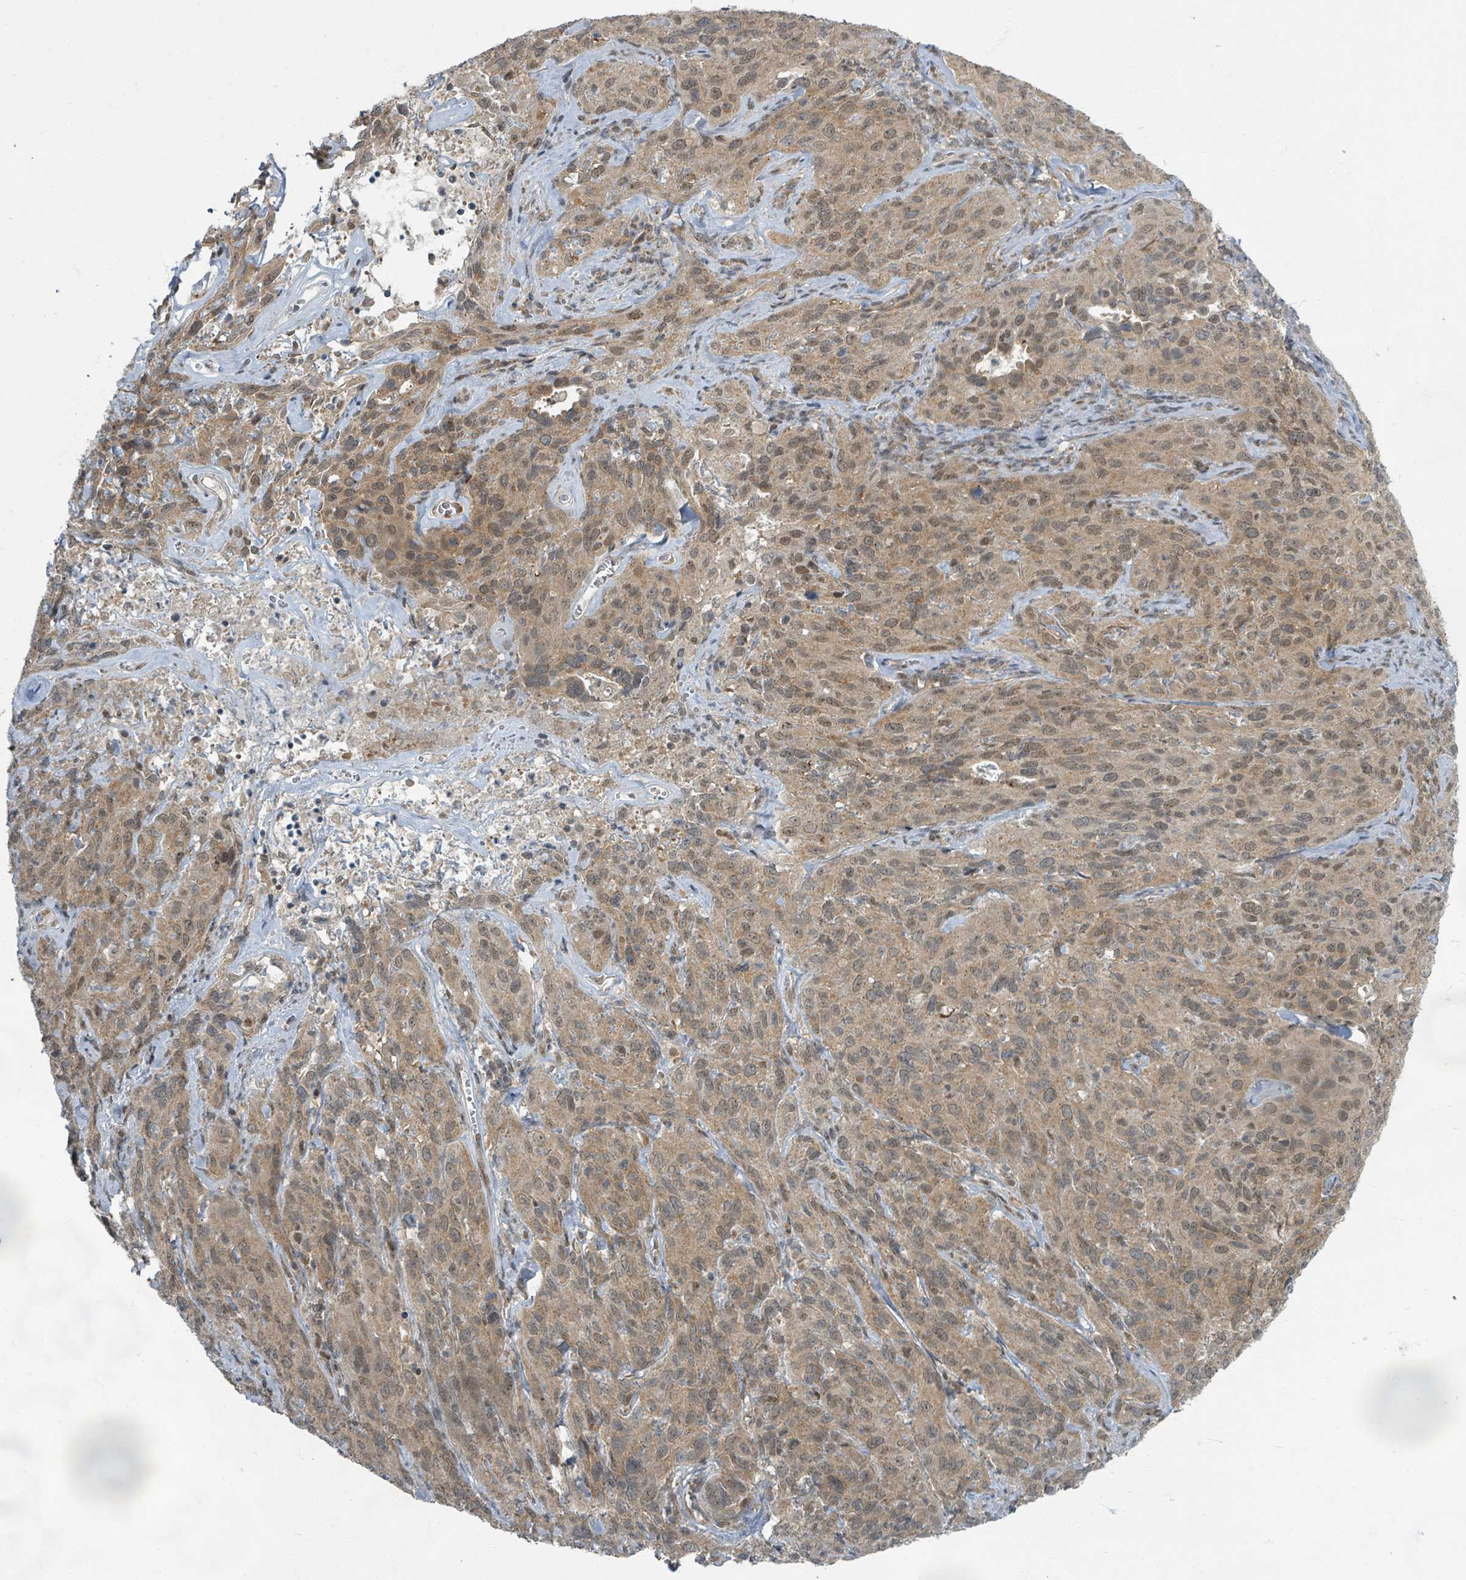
{"staining": {"intensity": "moderate", "quantity": ">75%", "location": "cytoplasmic/membranous"}, "tissue": "cervical cancer", "cell_type": "Tumor cells", "image_type": "cancer", "snomed": [{"axis": "morphology", "description": "Squamous cell carcinoma, NOS"}, {"axis": "topography", "description": "Cervix"}], "caption": "Immunohistochemistry (IHC) histopathology image of neoplastic tissue: human cervical squamous cell carcinoma stained using IHC exhibits medium levels of moderate protein expression localized specifically in the cytoplasmic/membranous of tumor cells, appearing as a cytoplasmic/membranous brown color.", "gene": "INTS15", "patient": {"sex": "female", "age": 51}}